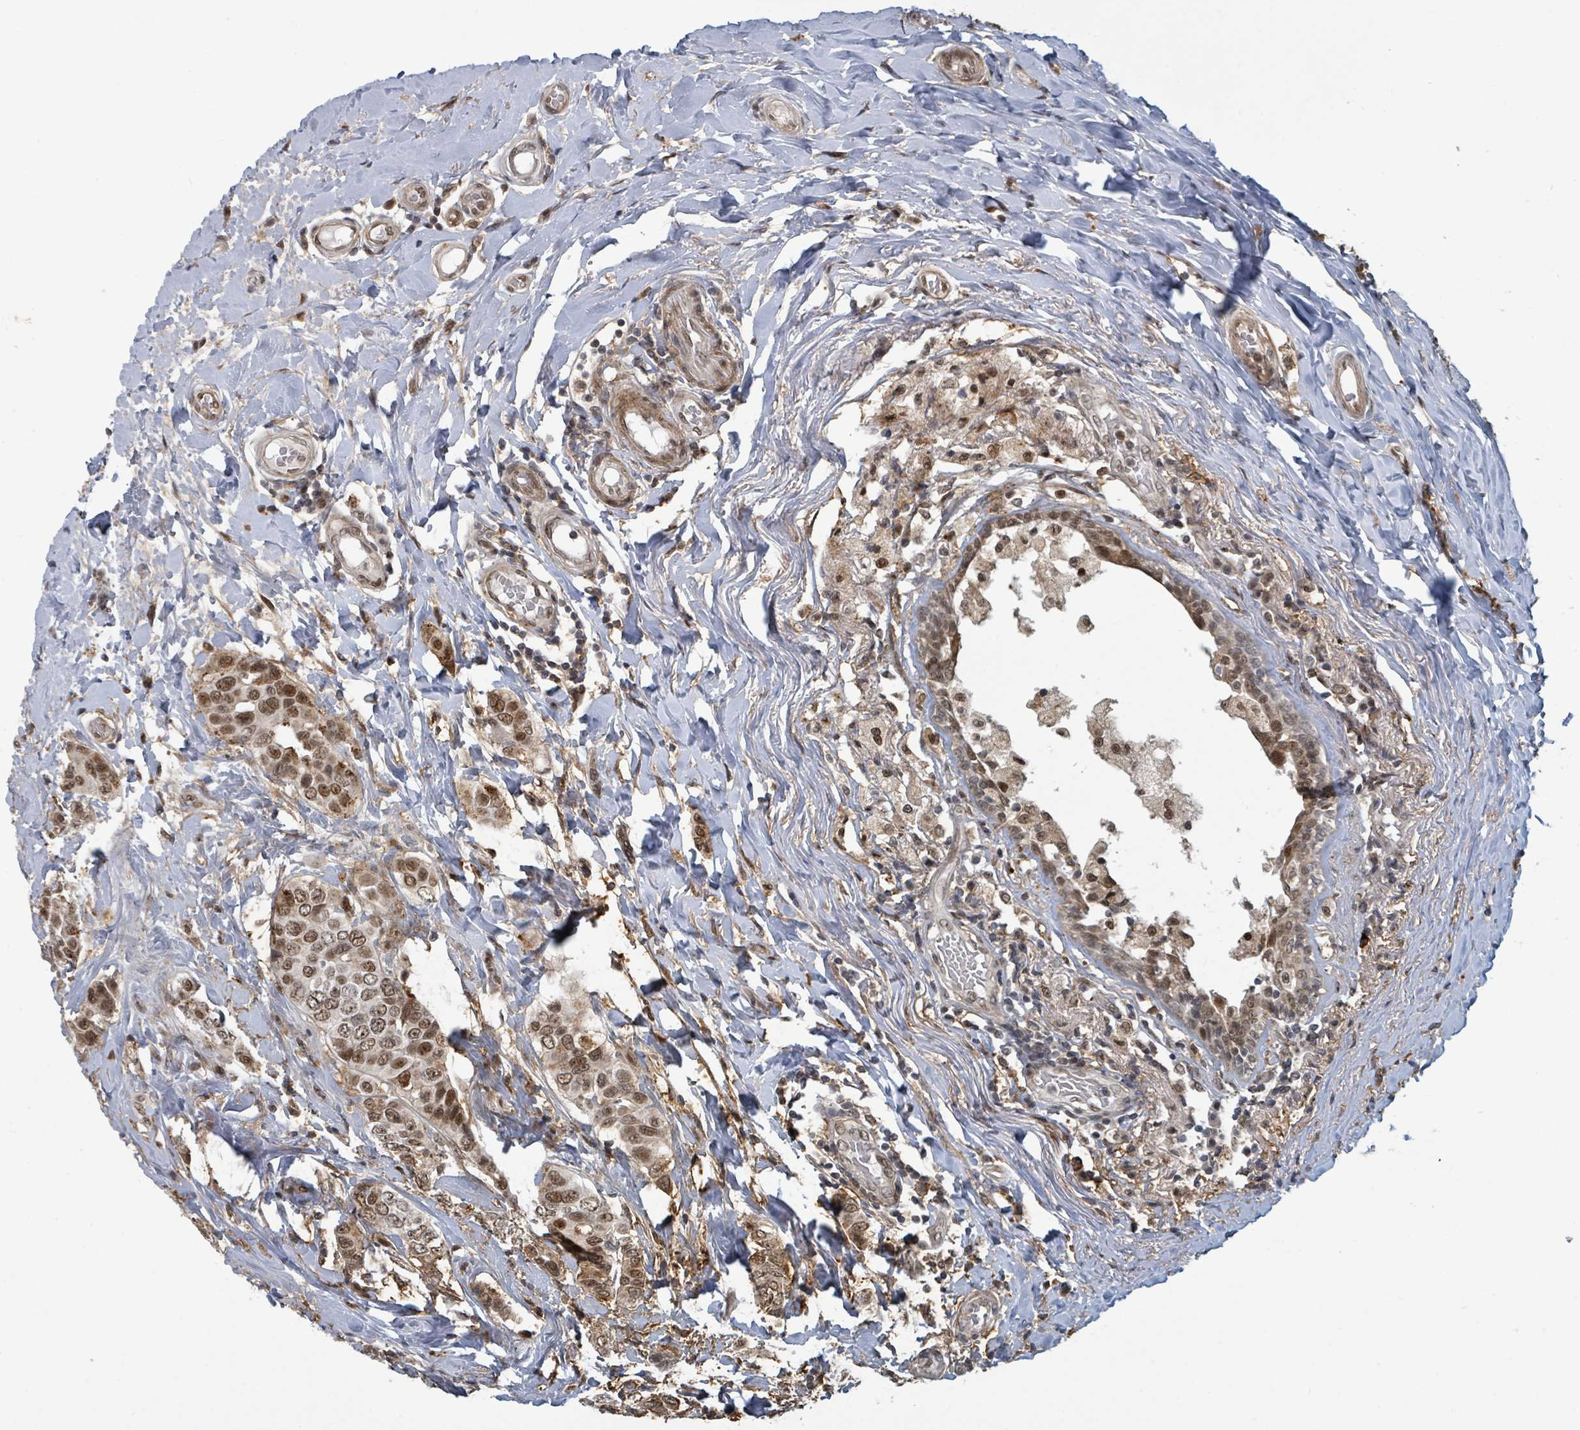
{"staining": {"intensity": "moderate", "quantity": ">75%", "location": "nuclear"}, "tissue": "breast cancer", "cell_type": "Tumor cells", "image_type": "cancer", "snomed": [{"axis": "morphology", "description": "Lobular carcinoma"}, {"axis": "topography", "description": "Breast"}], "caption": "Brown immunohistochemical staining in human breast lobular carcinoma demonstrates moderate nuclear positivity in approximately >75% of tumor cells.", "gene": "GTF3C1", "patient": {"sex": "female", "age": 51}}